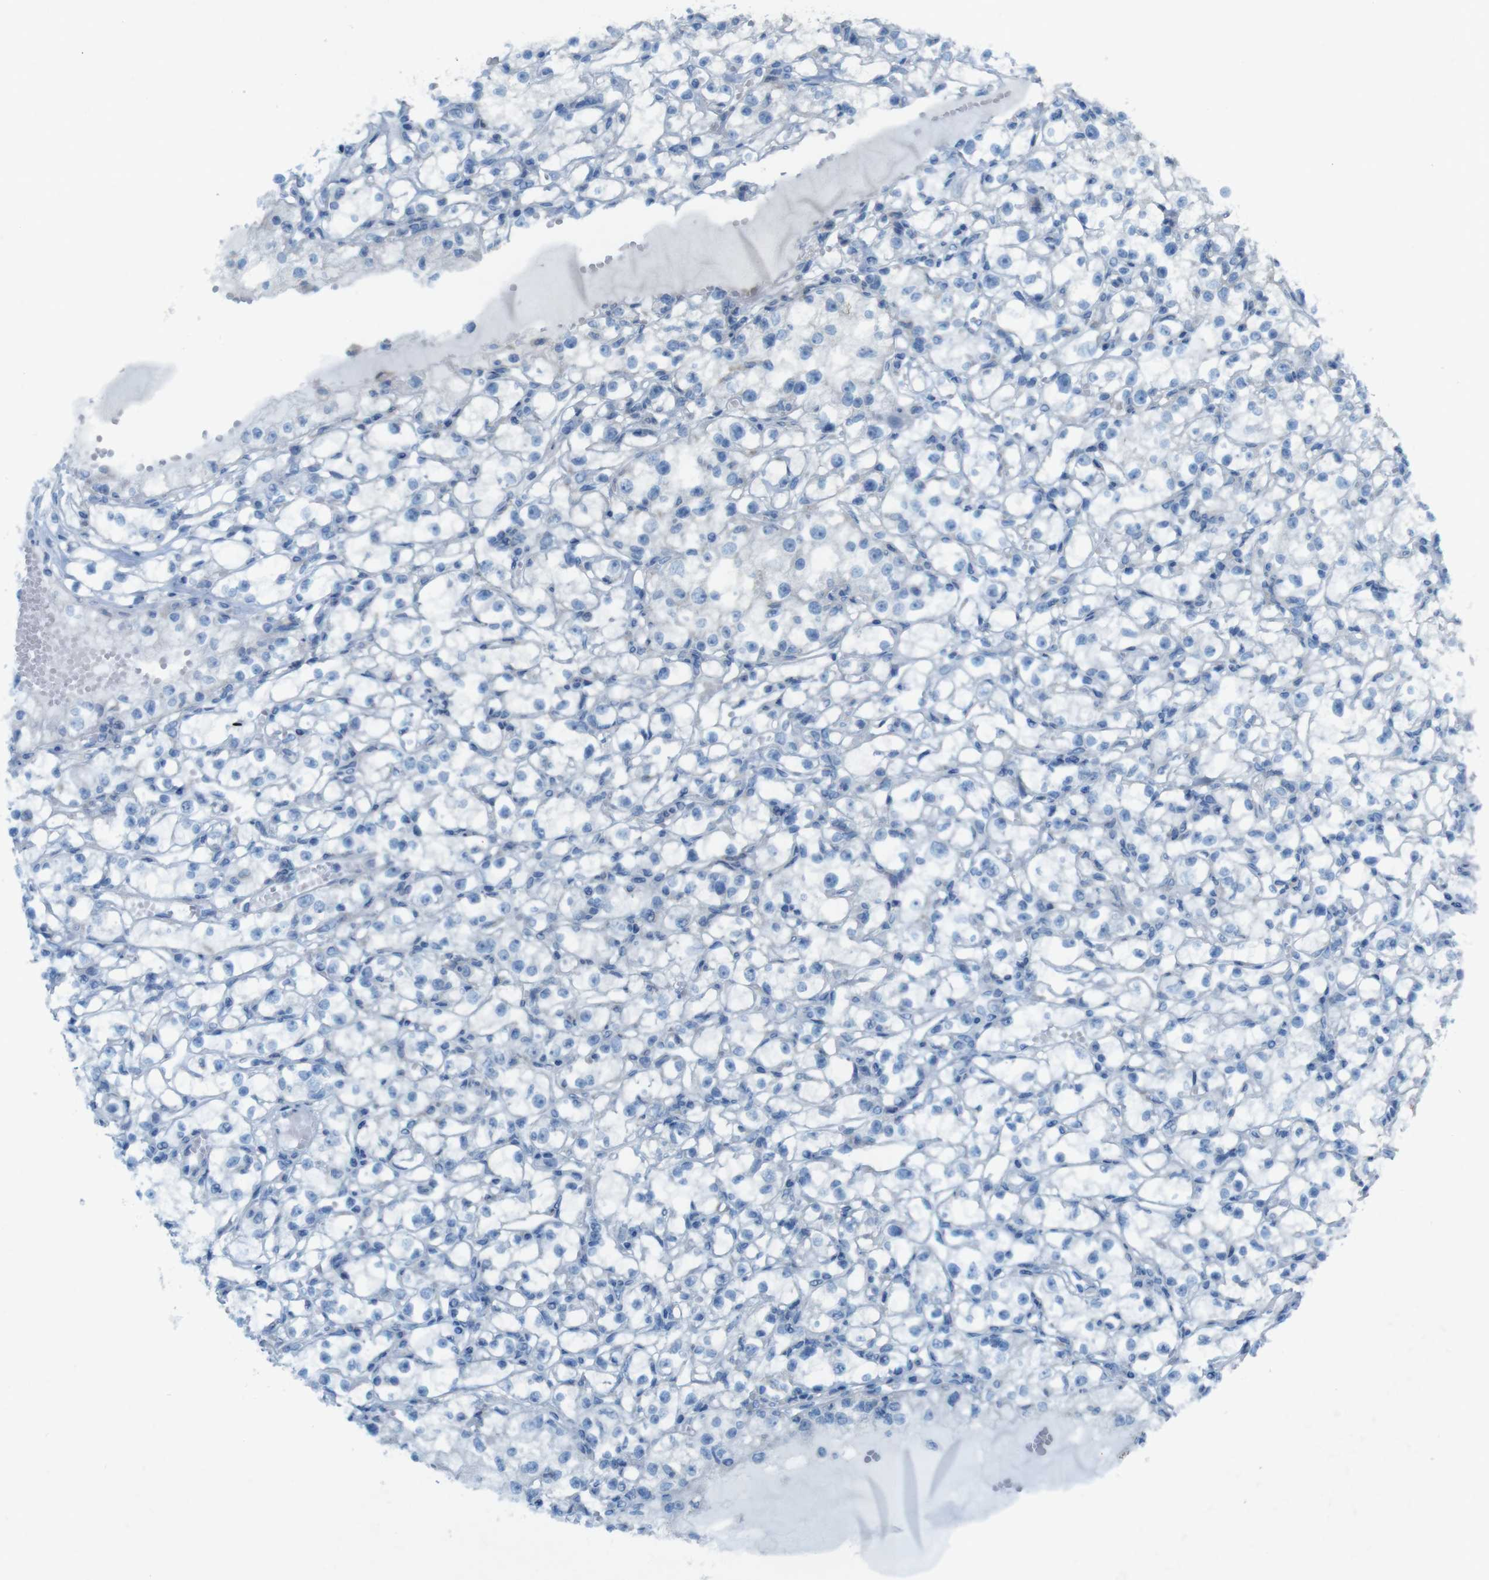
{"staining": {"intensity": "negative", "quantity": "none", "location": "none"}, "tissue": "renal cancer", "cell_type": "Tumor cells", "image_type": "cancer", "snomed": [{"axis": "morphology", "description": "Adenocarcinoma, NOS"}, {"axis": "topography", "description": "Kidney"}], "caption": "DAB (3,3'-diaminobenzidine) immunohistochemical staining of adenocarcinoma (renal) displays no significant positivity in tumor cells.", "gene": "MOGAT3", "patient": {"sex": "male", "age": 56}}